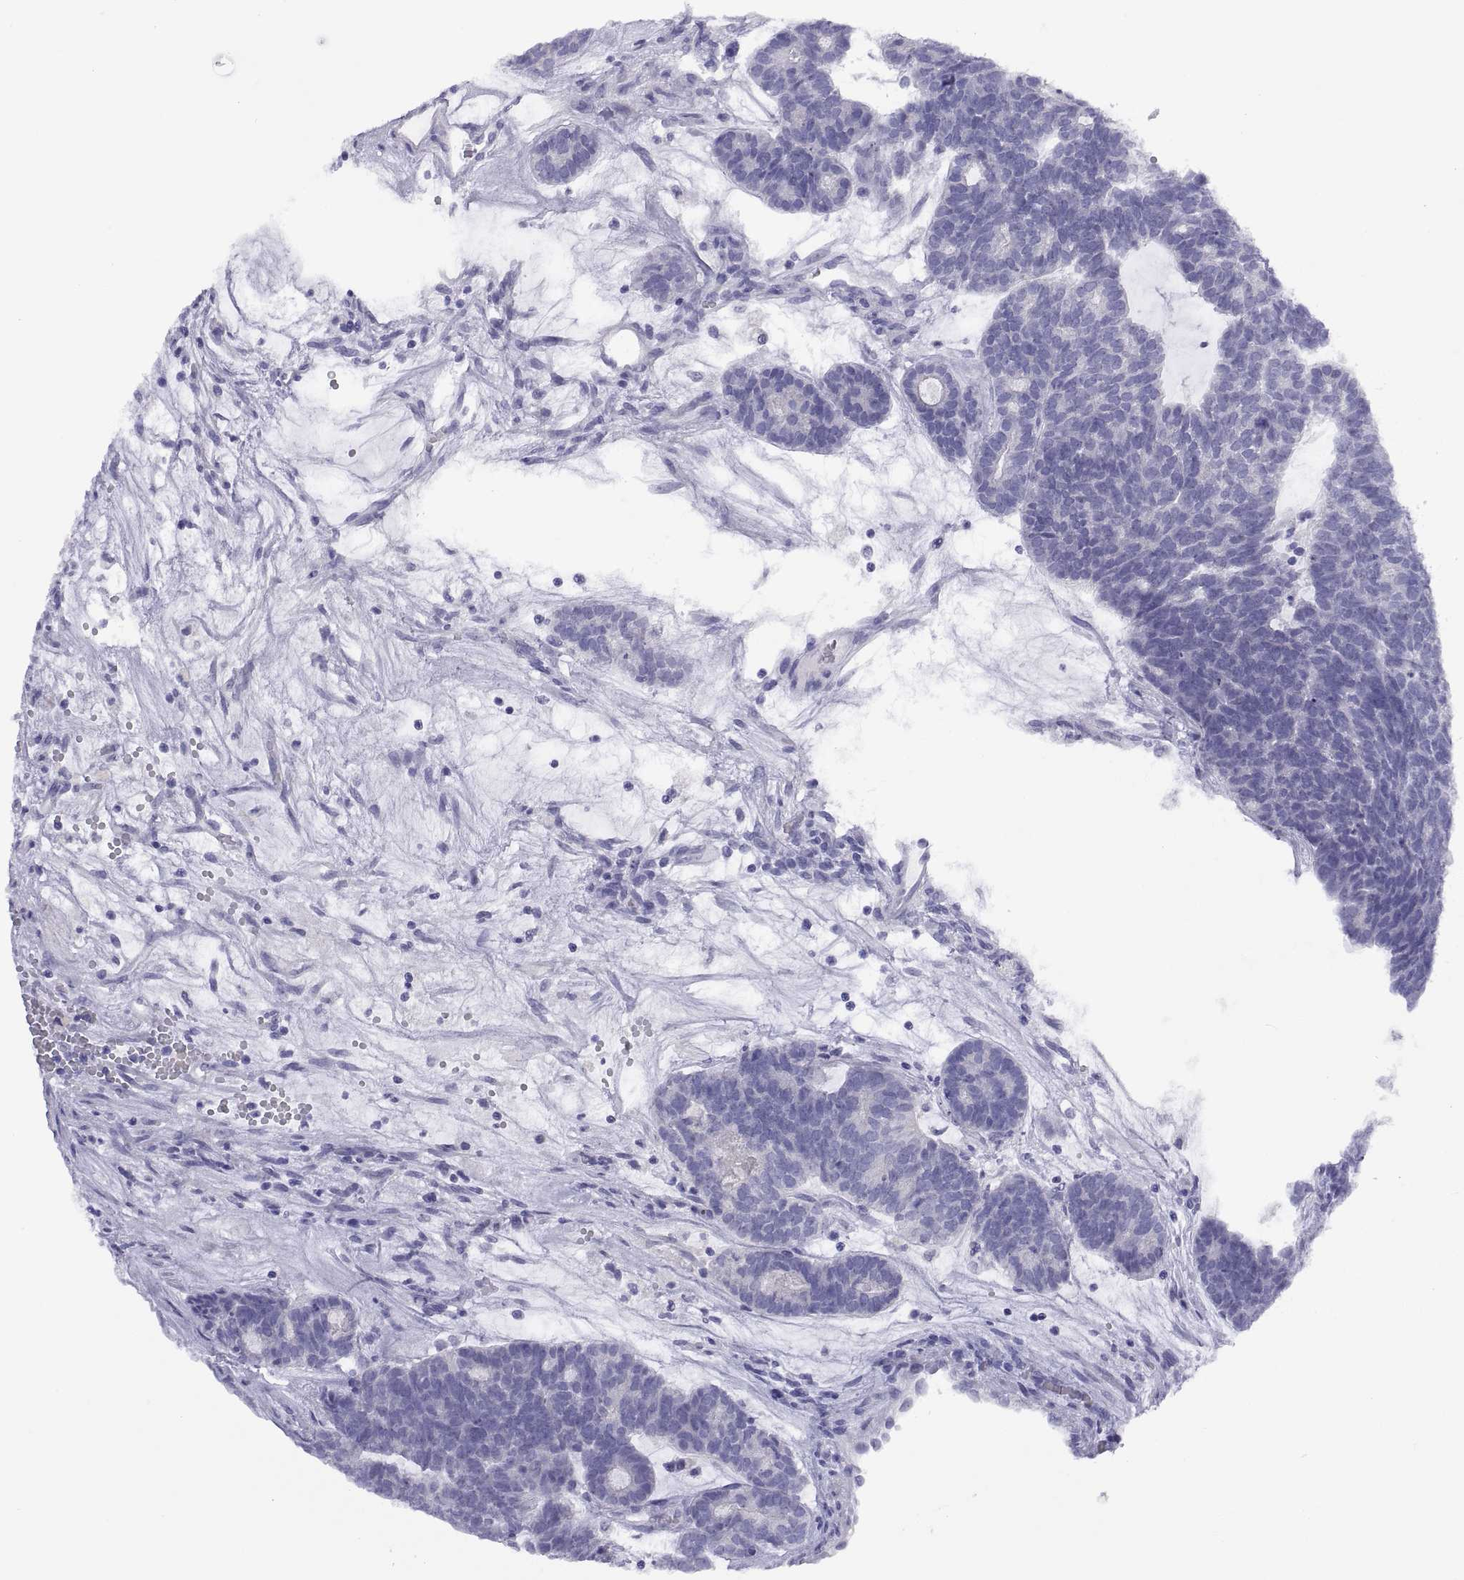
{"staining": {"intensity": "negative", "quantity": "none", "location": "none"}, "tissue": "head and neck cancer", "cell_type": "Tumor cells", "image_type": "cancer", "snomed": [{"axis": "morphology", "description": "Adenocarcinoma, NOS"}, {"axis": "topography", "description": "Head-Neck"}], "caption": "Histopathology image shows no protein positivity in tumor cells of head and neck adenocarcinoma tissue.", "gene": "VSX2", "patient": {"sex": "female", "age": 81}}